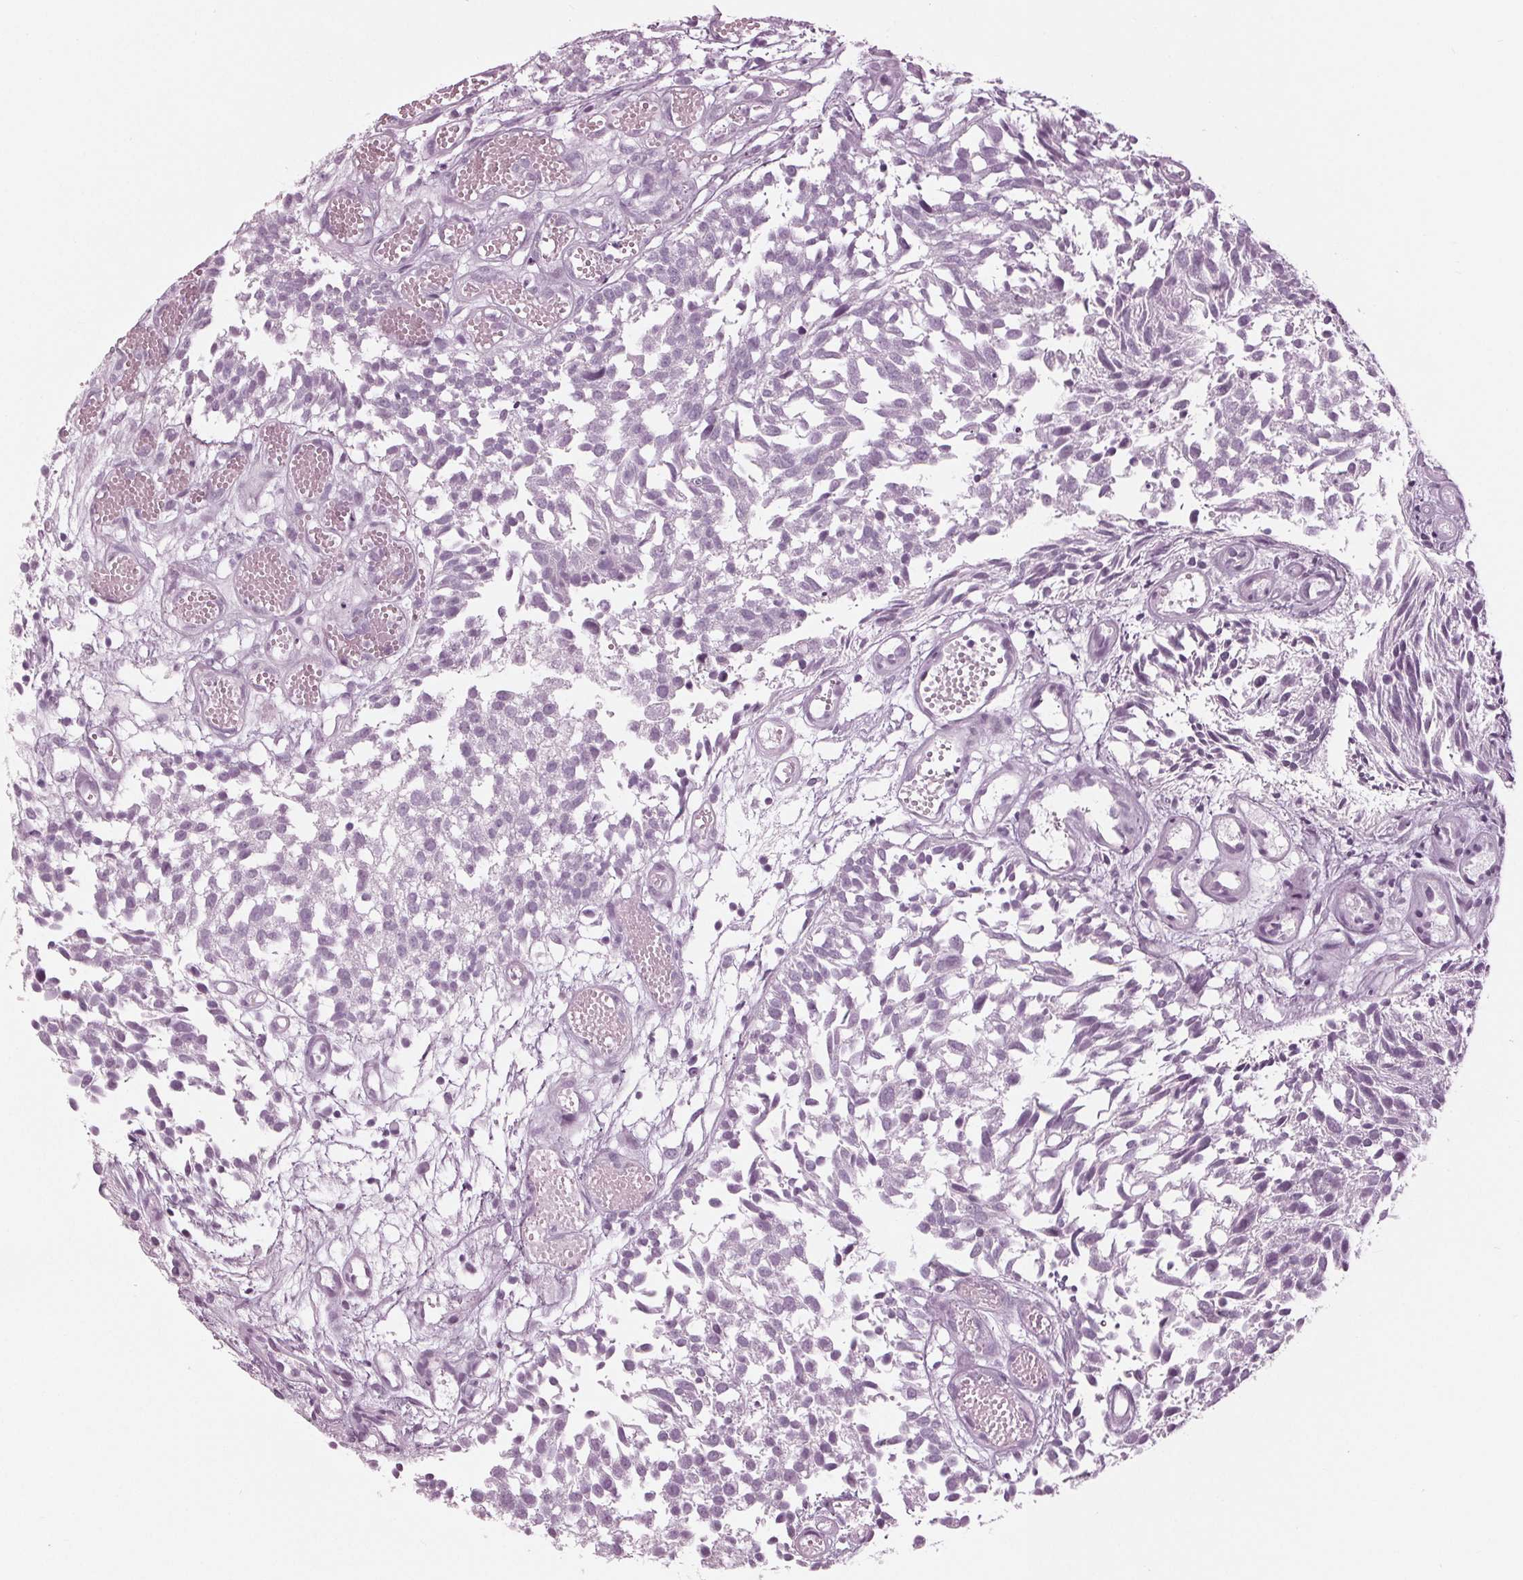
{"staining": {"intensity": "negative", "quantity": "none", "location": "none"}, "tissue": "urothelial cancer", "cell_type": "Tumor cells", "image_type": "cancer", "snomed": [{"axis": "morphology", "description": "Urothelial carcinoma, Low grade"}, {"axis": "topography", "description": "Urinary bladder"}], "caption": "An image of urothelial cancer stained for a protein exhibits no brown staining in tumor cells.", "gene": "KRT28", "patient": {"sex": "male", "age": 70}}